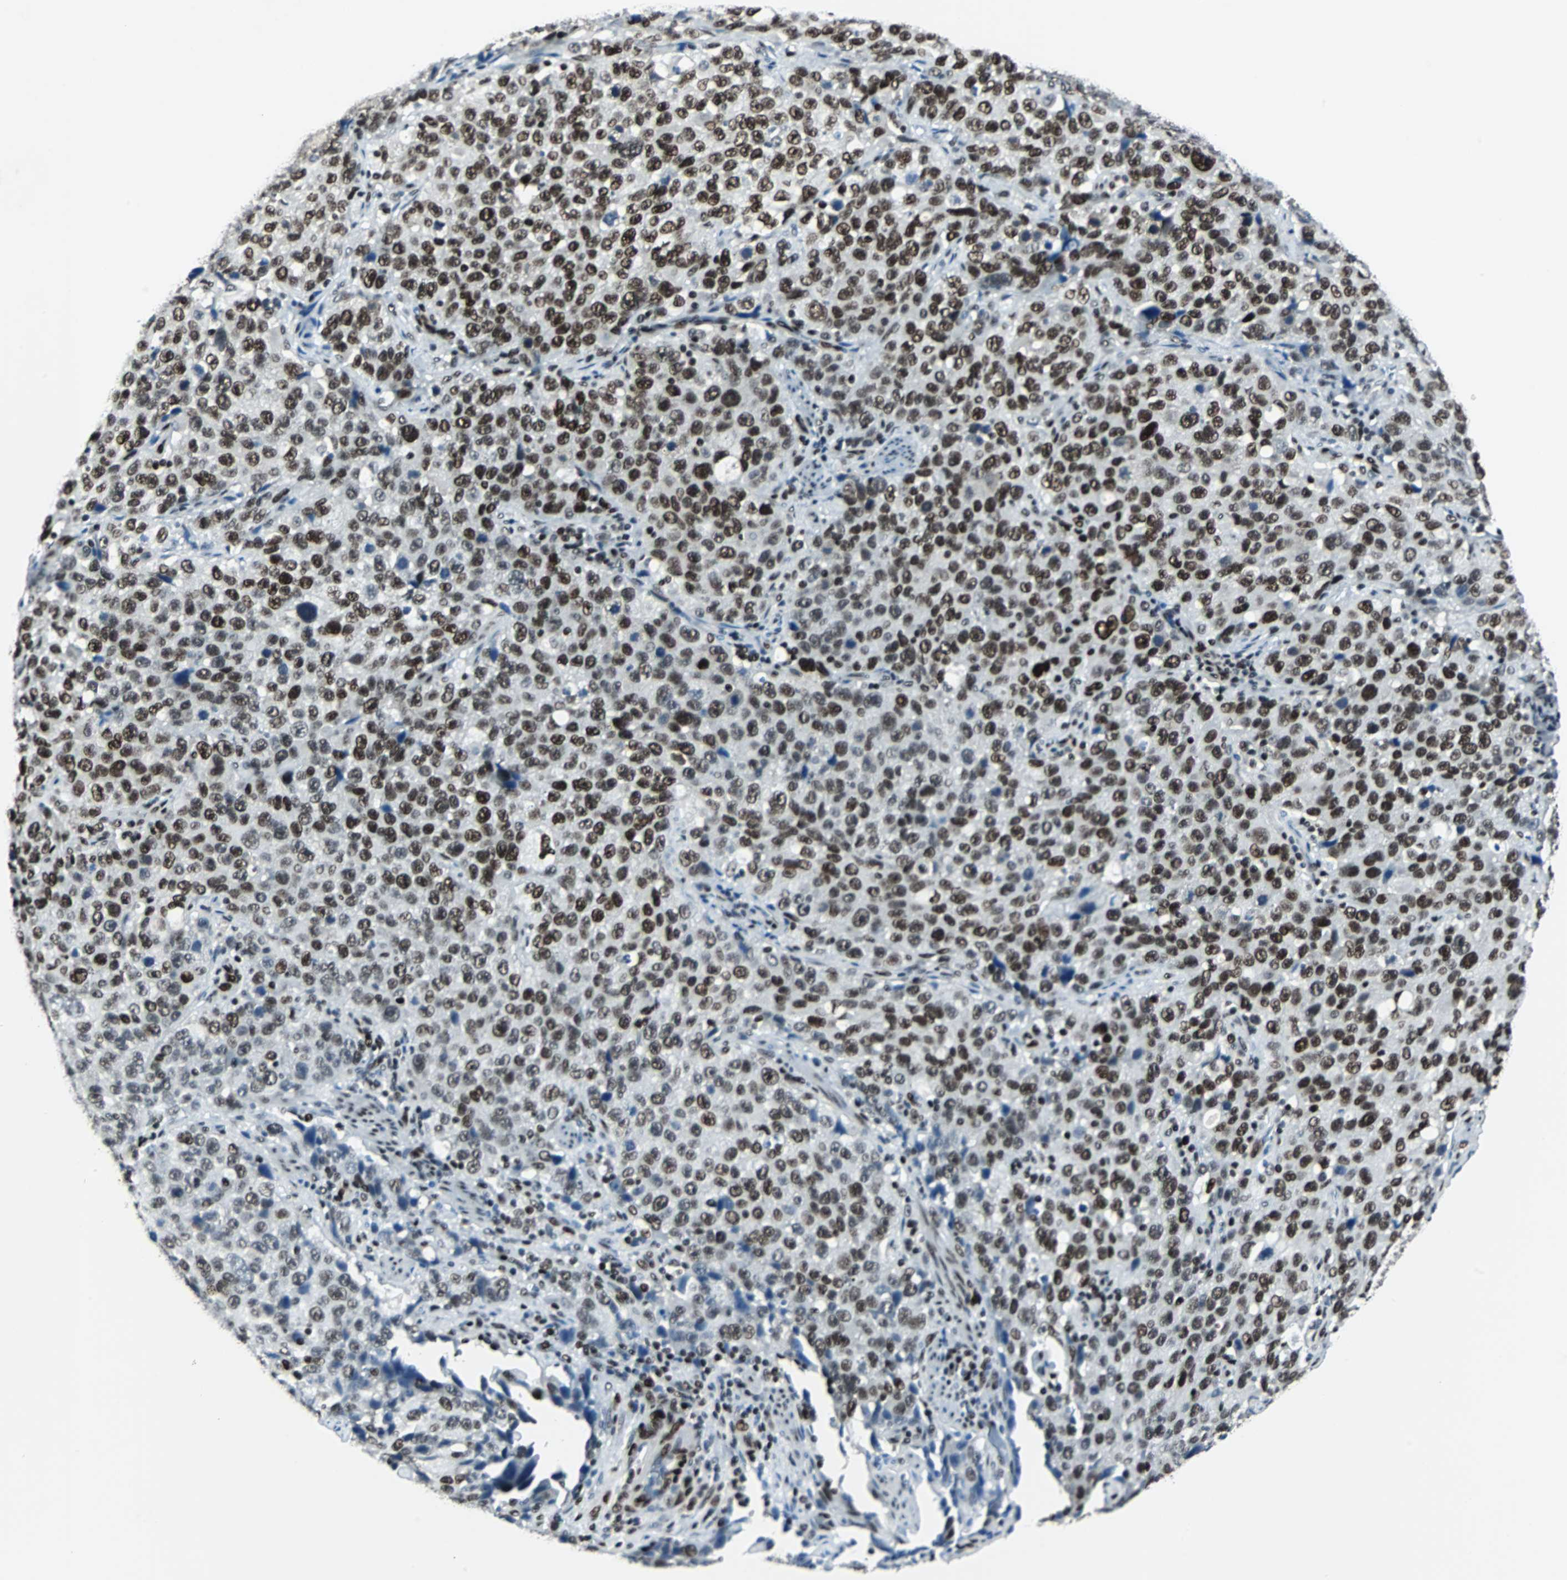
{"staining": {"intensity": "strong", "quantity": ">75%", "location": "nuclear"}, "tissue": "stomach cancer", "cell_type": "Tumor cells", "image_type": "cancer", "snomed": [{"axis": "morphology", "description": "Normal tissue, NOS"}, {"axis": "morphology", "description": "Adenocarcinoma, NOS"}, {"axis": "topography", "description": "Stomach"}], "caption": "This micrograph displays stomach cancer (adenocarcinoma) stained with immunohistochemistry to label a protein in brown. The nuclear of tumor cells show strong positivity for the protein. Nuclei are counter-stained blue.", "gene": "MEF2D", "patient": {"sex": "male", "age": 48}}